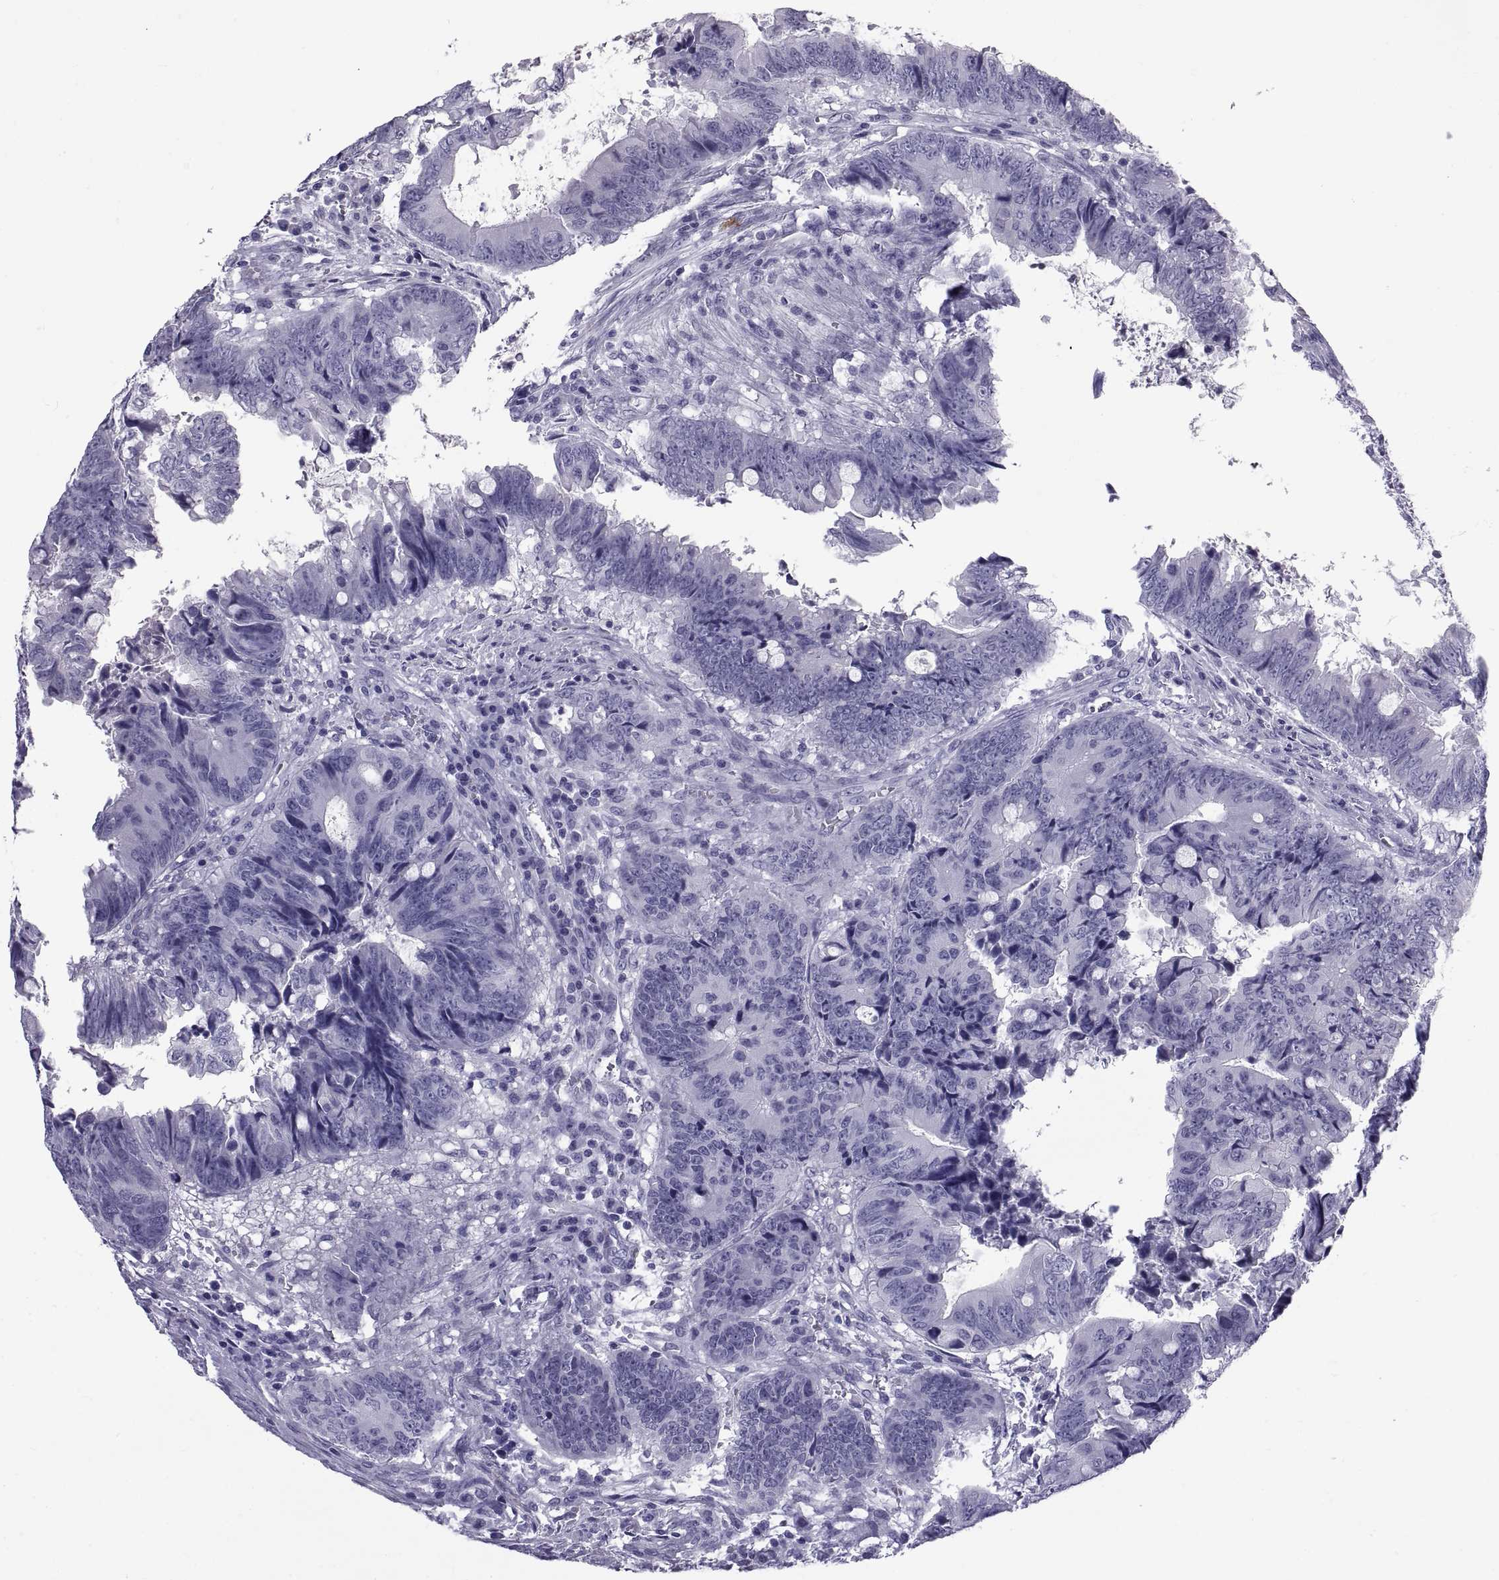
{"staining": {"intensity": "negative", "quantity": "none", "location": "none"}, "tissue": "colorectal cancer", "cell_type": "Tumor cells", "image_type": "cancer", "snomed": [{"axis": "morphology", "description": "Adenocarcinoma, NOS"}, {"axis": "topography", "description": "Colon"}], "caption": "Tumor cells show no significant protein staining in adenocarcinoma (colorectal).", "gene": "NPTX2", "patient": {"sex": "female", "age": 82}}